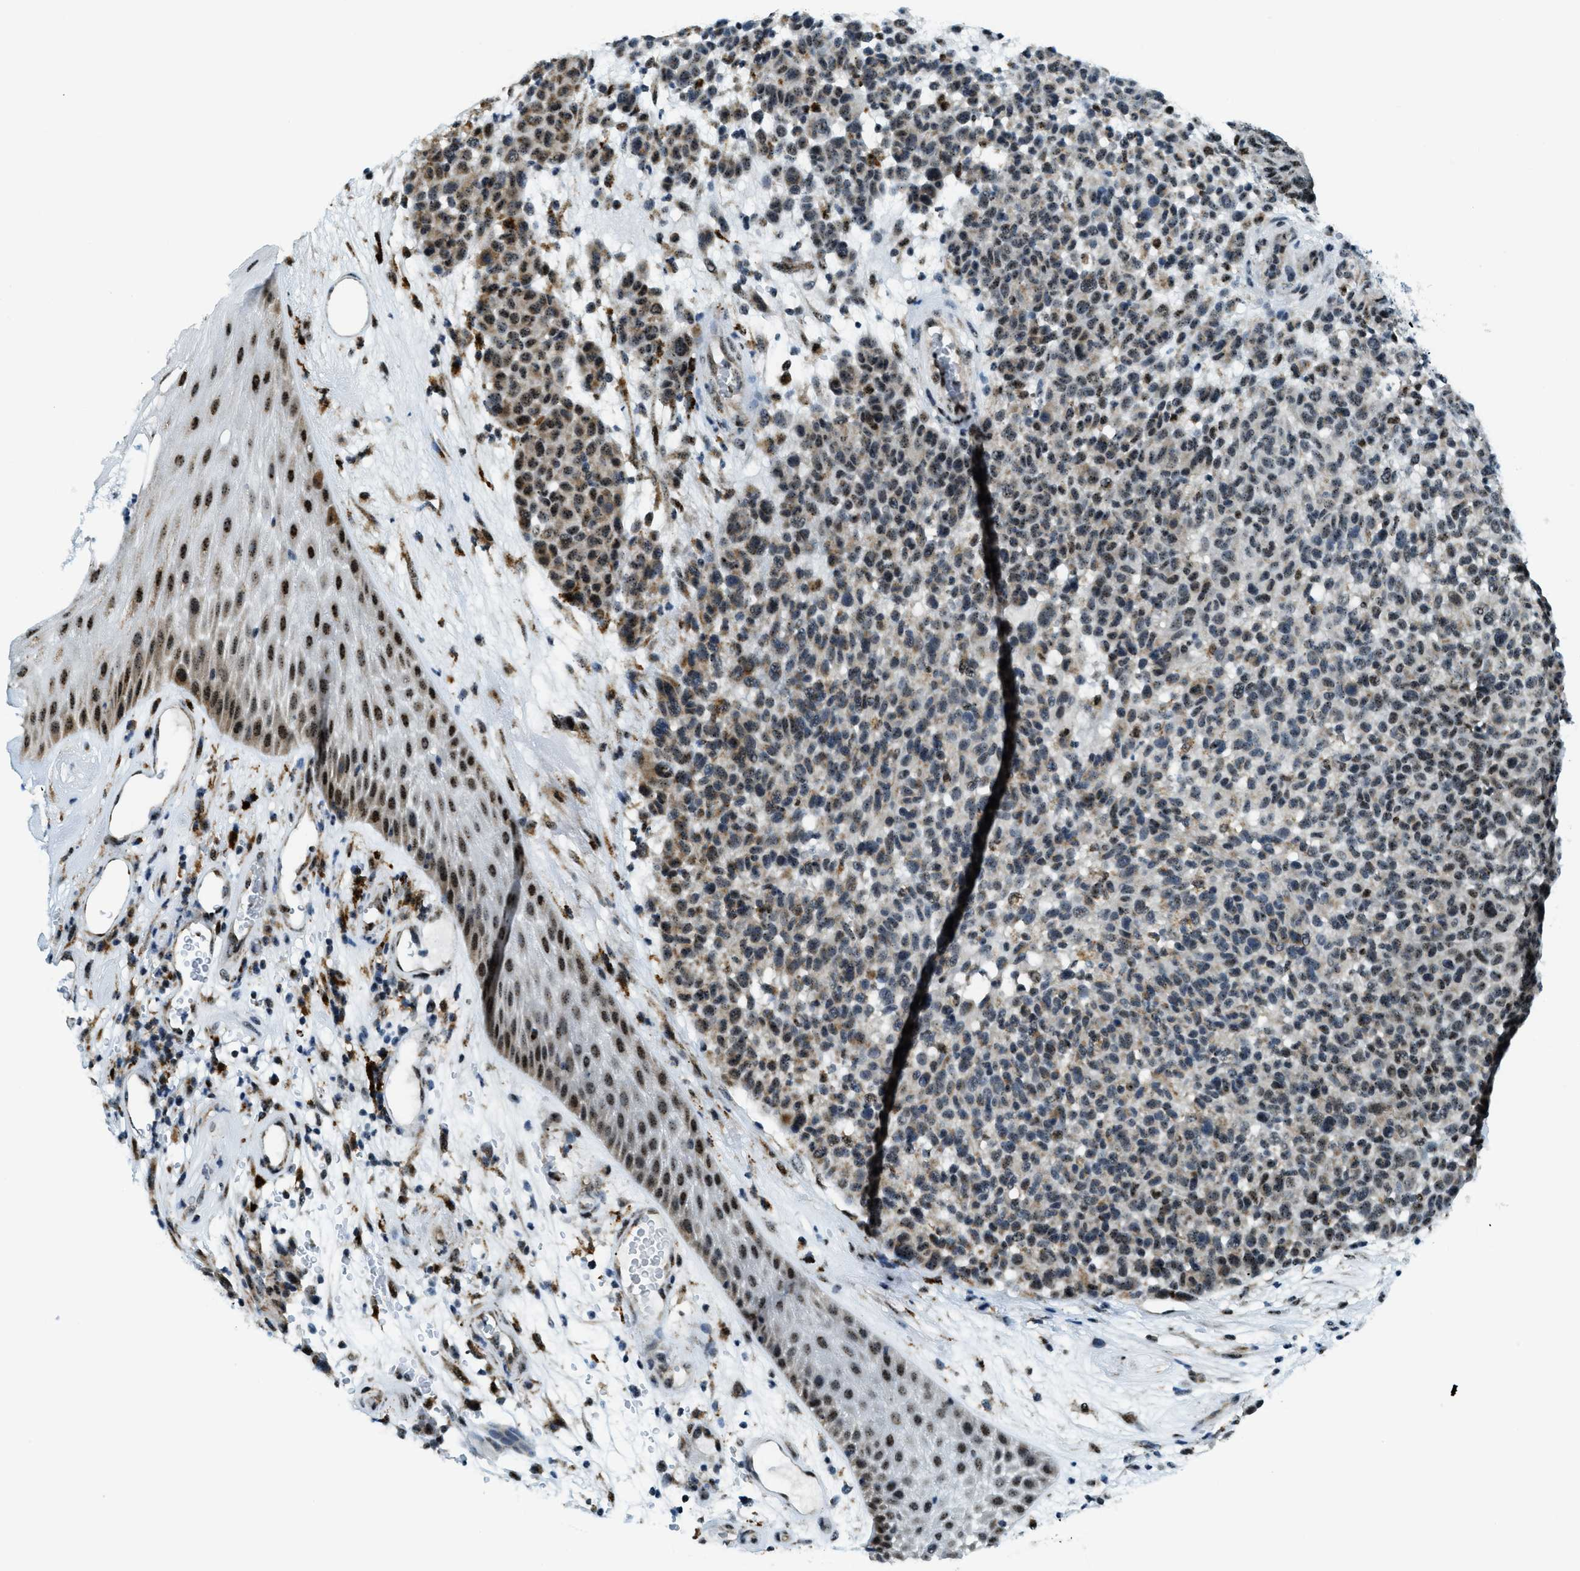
{"staining": {"intensity": "strong", "quantity": ">75%", "location": "cytoplasmic/membranous,nuclear"}, "tissue": "melanoma", "cell_type": "Tumor cells", "image_type": "cancer", "snomed": [{"axis": "morphology", "description": "Malignant melanoma, NOS"}, {"axis": "topography", "description": "Skin"}], "caption": "Immunohistochemical staining of human melanoma shows strong cytoplasmic/membranous and nuclear protein positivity in approximately >75% of tumor cells.", "gene": "SP100", "patient": {"sex": "male", "age": 59}}